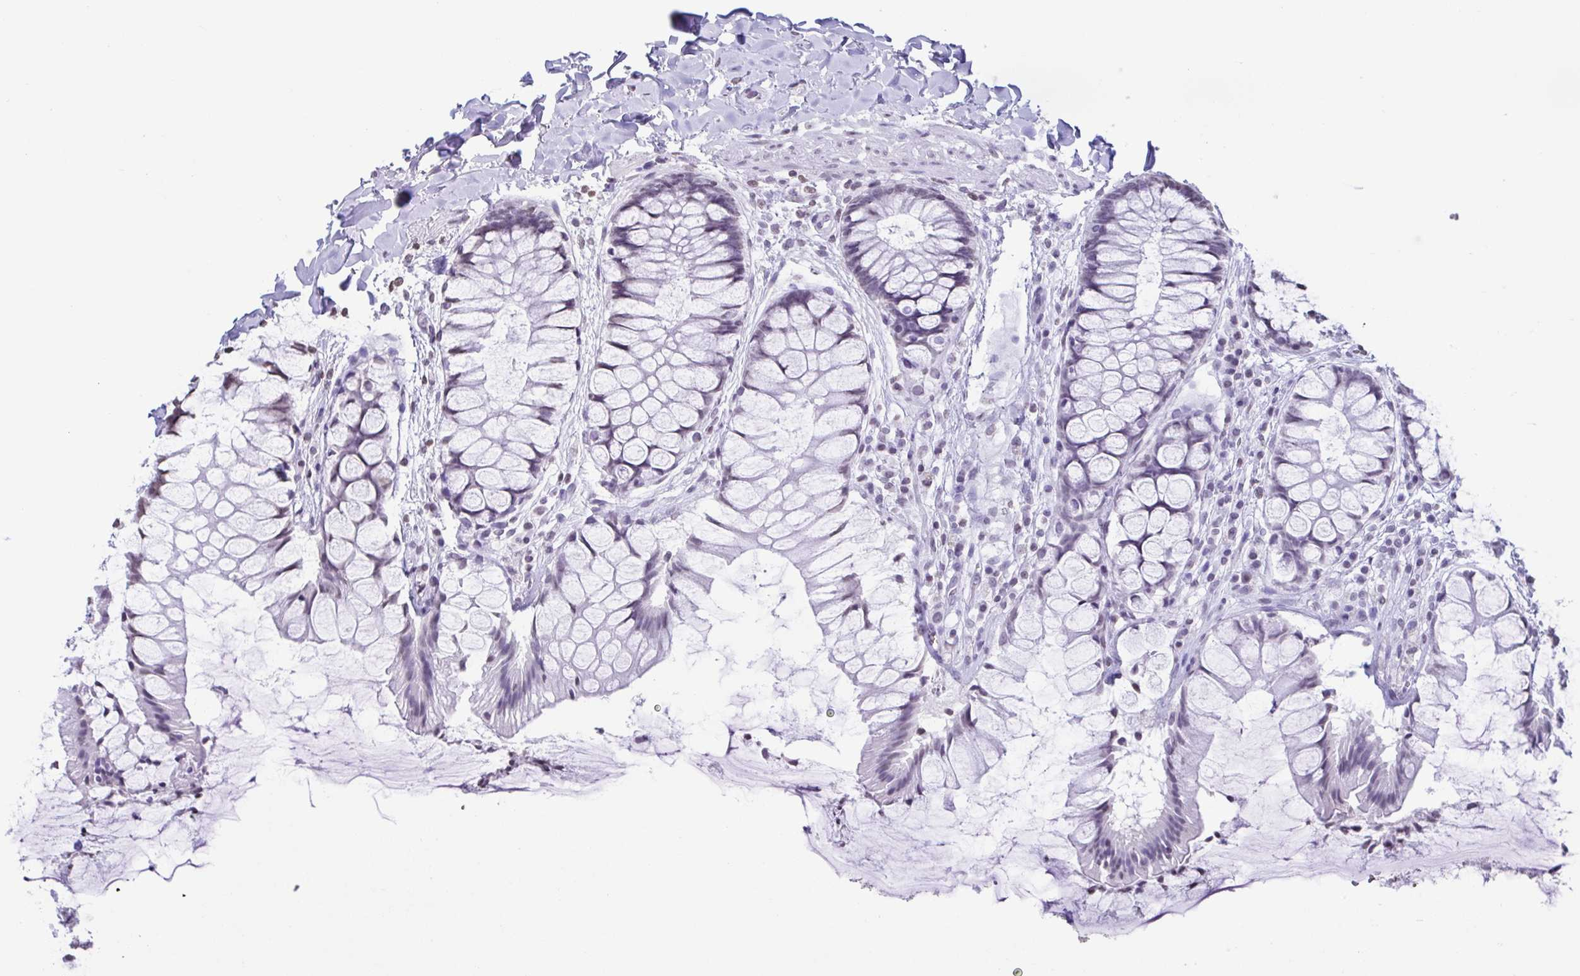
{"staining": {"intensity": "negative", "quantity": "none", "location": "none"}, "tissue": "rectum", "cell_type": "Glandular cells", "image_type": "normal", "snomed": [{"axis": "morphology", "description": "Normal tissue, NOS"}, {"axis": "topography", "description": "Rectum"}], "caption": "Human rectum stained for a protein using immunohistochemistry displays no staining in glandular cells.", "gene": "VCX2", "patient": {"sex": "female", "age": 58}}